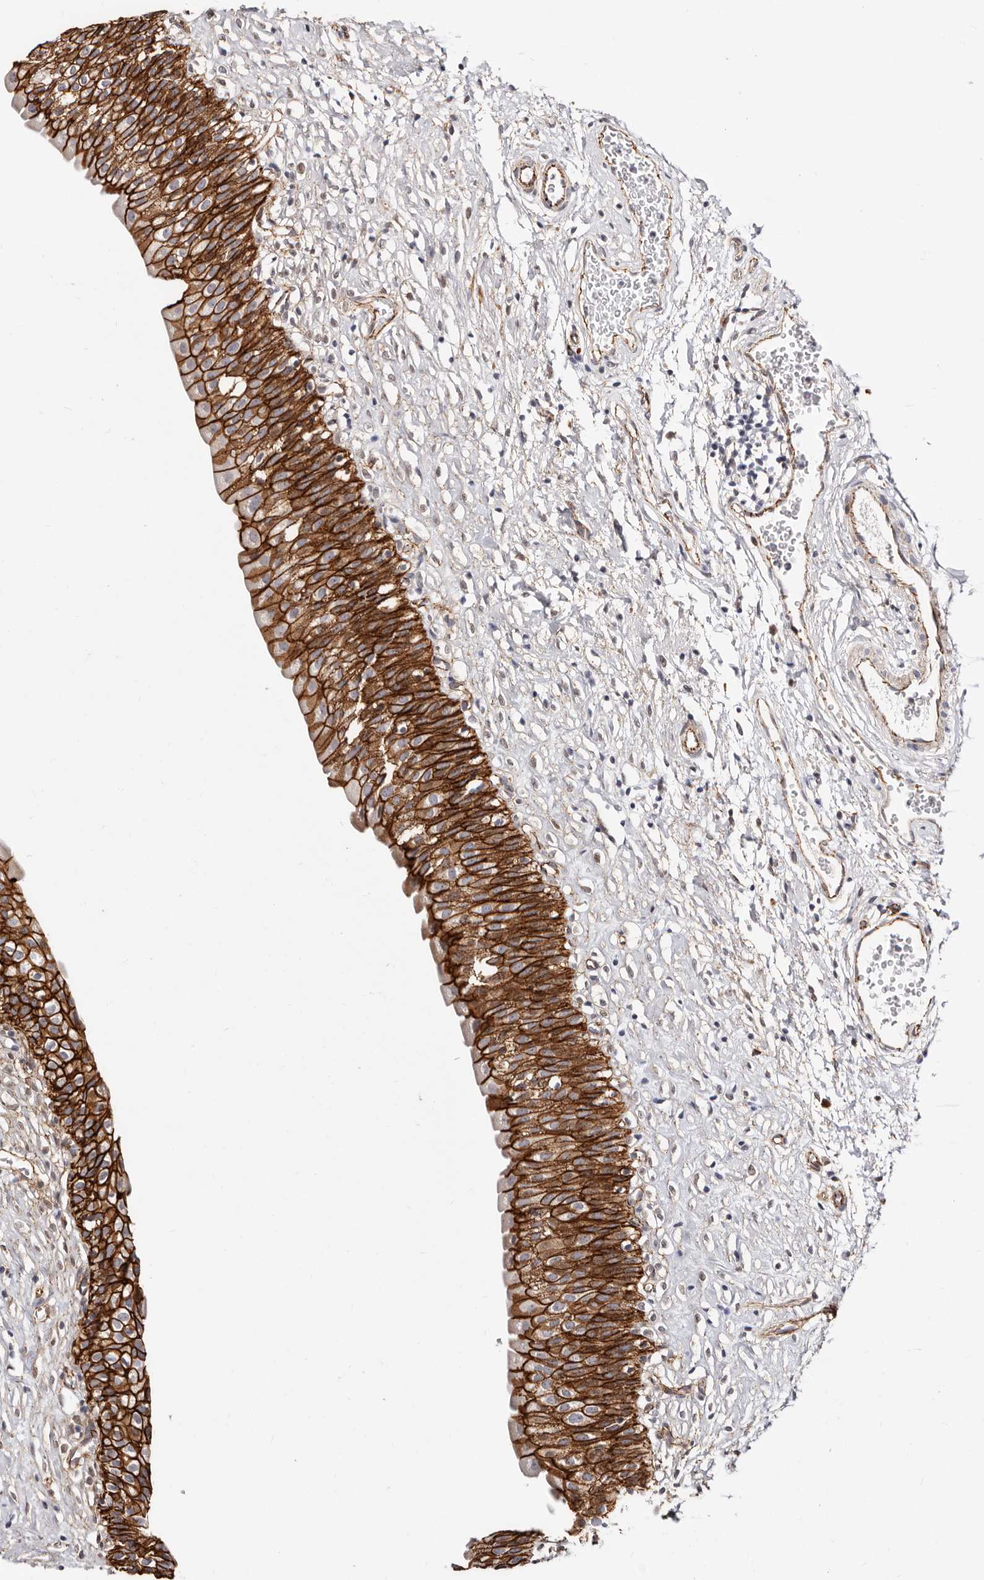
{"staining": {"intensity": "strong", "quantity": ">75%", "location": "cytoplasmic/membranous"}, "tissue": "urinary bladder", "cell_type": "Urothelial cells", "image_type": "normal", "snomed": [{"axis": "morphology", "description": "Normal tissue, NOS"}, {"axis": "topography", "description": "Urinary bladder"}], "caption": "A high-resolution photomicrograph shows IHC staining of benign urinary bladder, which exhibits strong cytoplasmic/membranous expression in about >75% of urothelial cells.", "gene": "CTNNB1", "patient": {"sex": "male", "age": 51}}